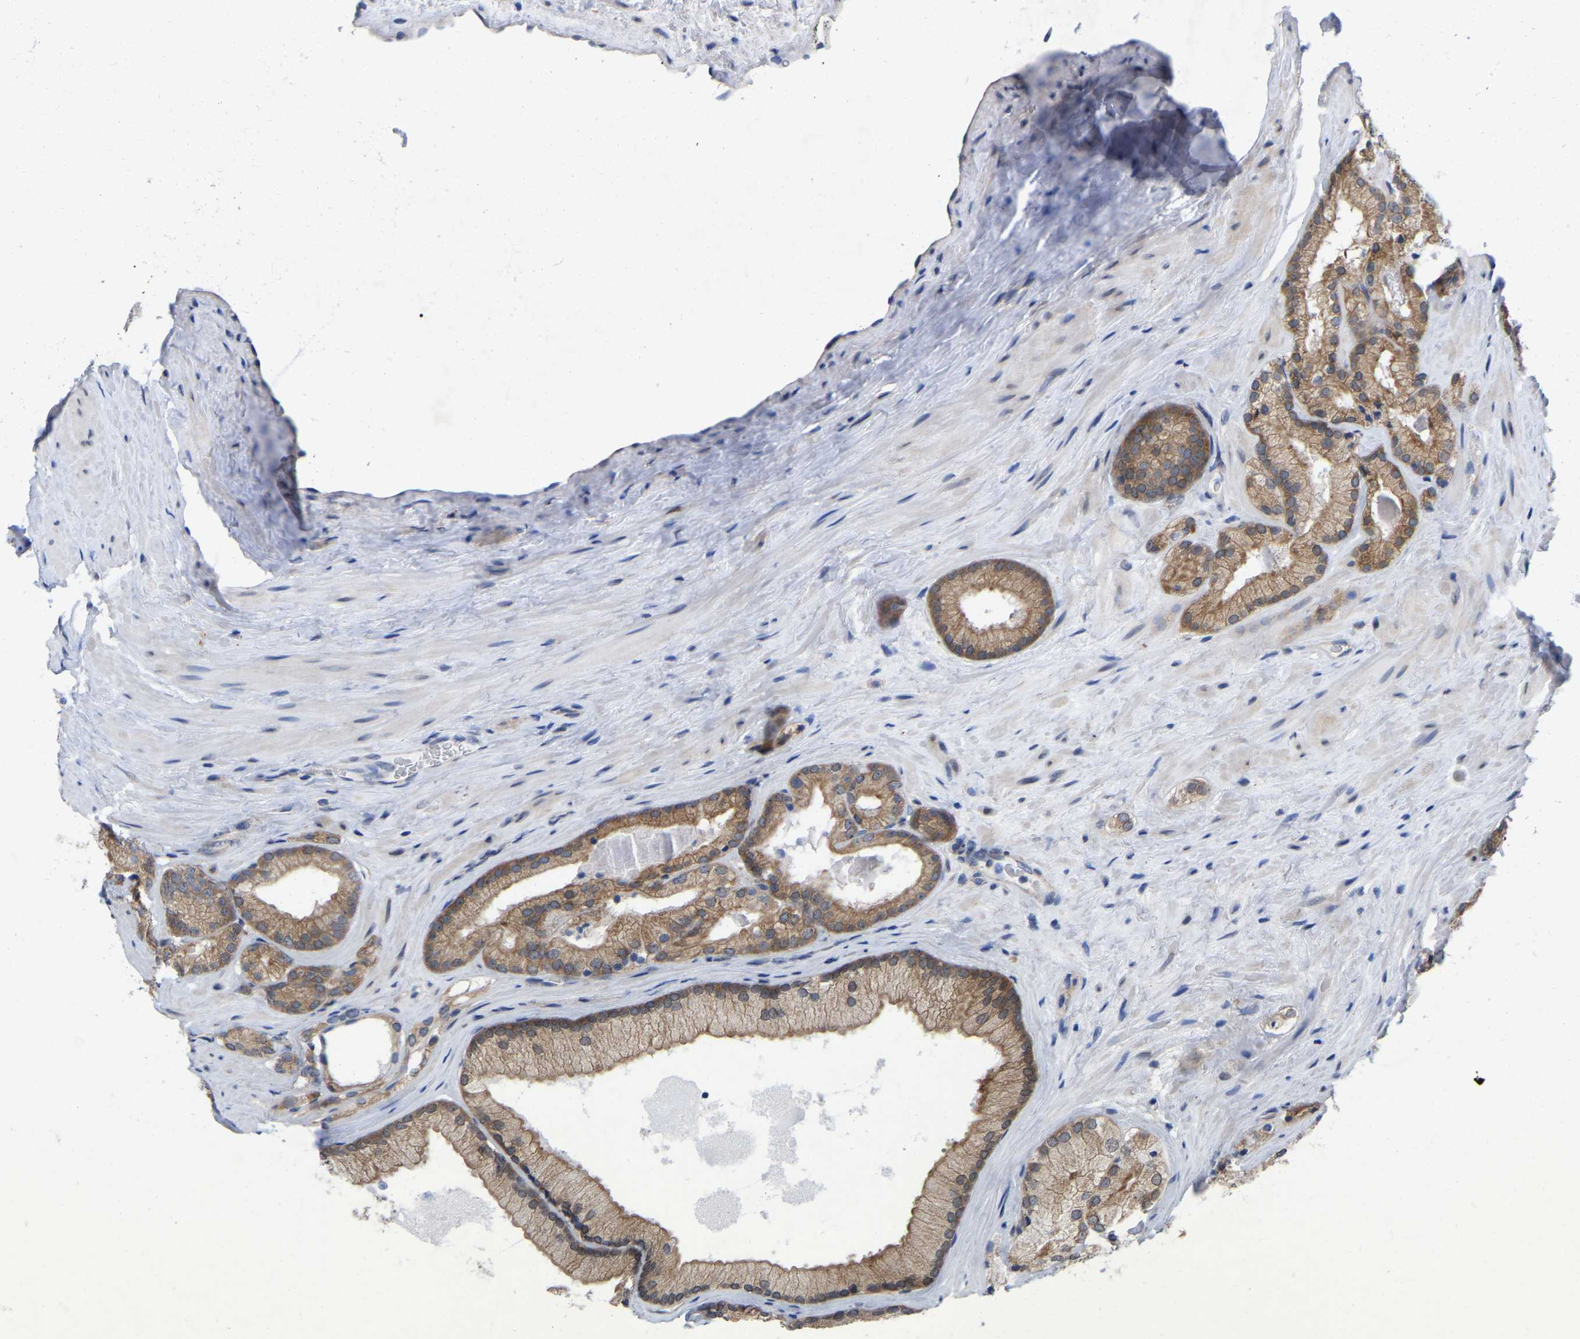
{"staining": {"intensity": "moderate", "quantity": ">75%", "location": "cytoplasmic/membranous"}, "tissue": "prostate cancer", "cell_type": "Tumor cells", "image_type": "cancer", "snomed": [{"axis": "morphology", "description": "Adenocarcinoma, Low grade"}, {"axis": "topography", "description": "Prostate"}], "caption": "Immunohistochemistry (IHC) of human prostate cancer demonstrates medium levels of moderate cytoplasmic/membranous expression in about >75% of tumor cells.", "gene": "UBE4B", "patient": {"sex": "male", "age": 65}}